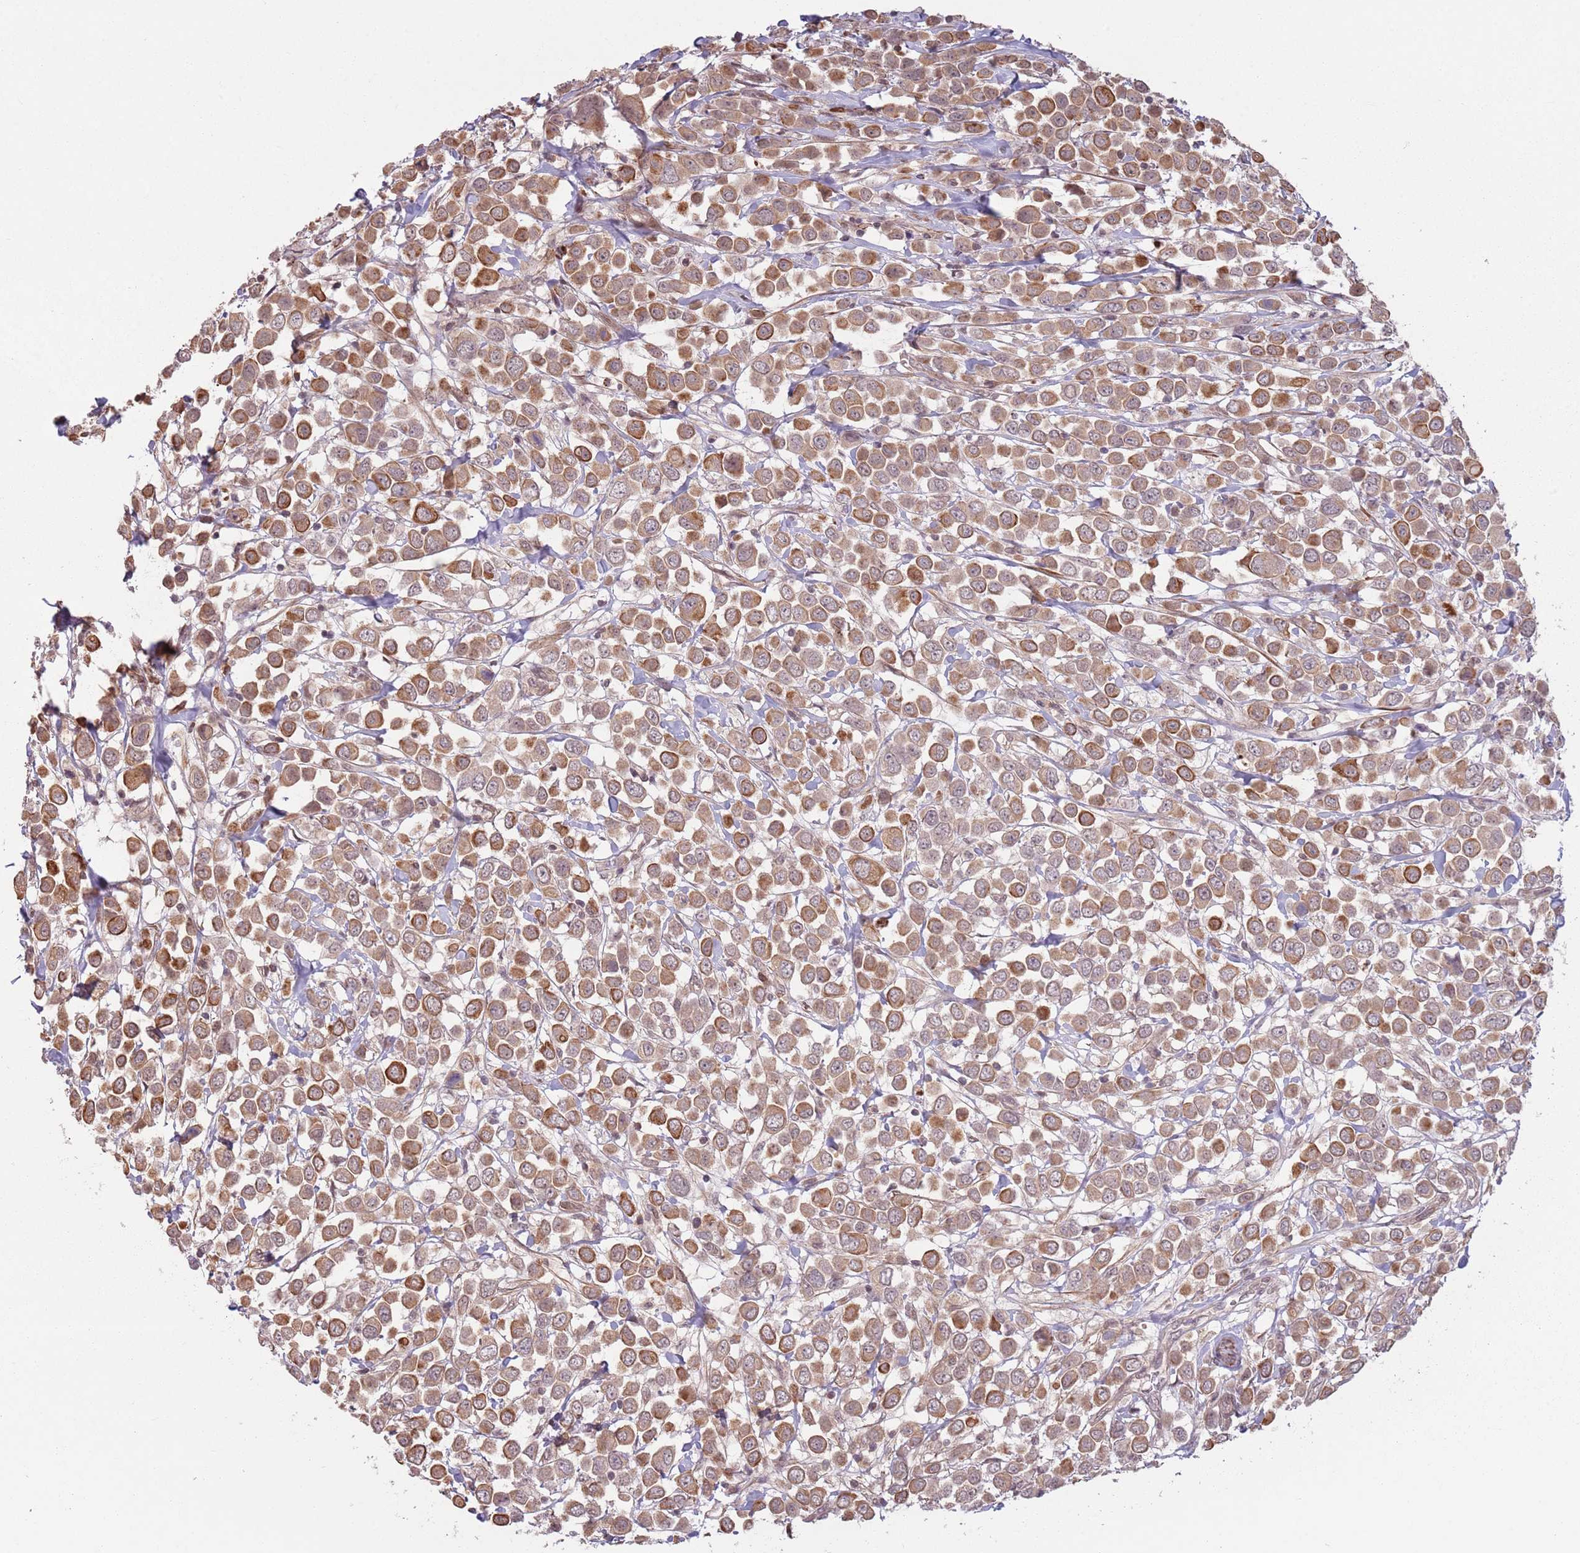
{"staining": {"intensity": "moderate", "quantity": ">75%", "location": "cytoplasmic/membranous"}, "tissue": "breast cancer", "cell_type": "Tumor cells", "image_type": "cancer", "snomed": [{"axis": "morphology", "description": "Duct carcinoma"}, {"axis": "topography", "description": "Breast"}], "caption": "Immunohistochemical staining of breast cancer (infiltrating ductal carcinoma) demonstrates moderate cytoplasmic/membranous protein staining in about >75% of tumor cells.", "gene": "CCDC154", "patient": {"sex": "female", "age": 61}}